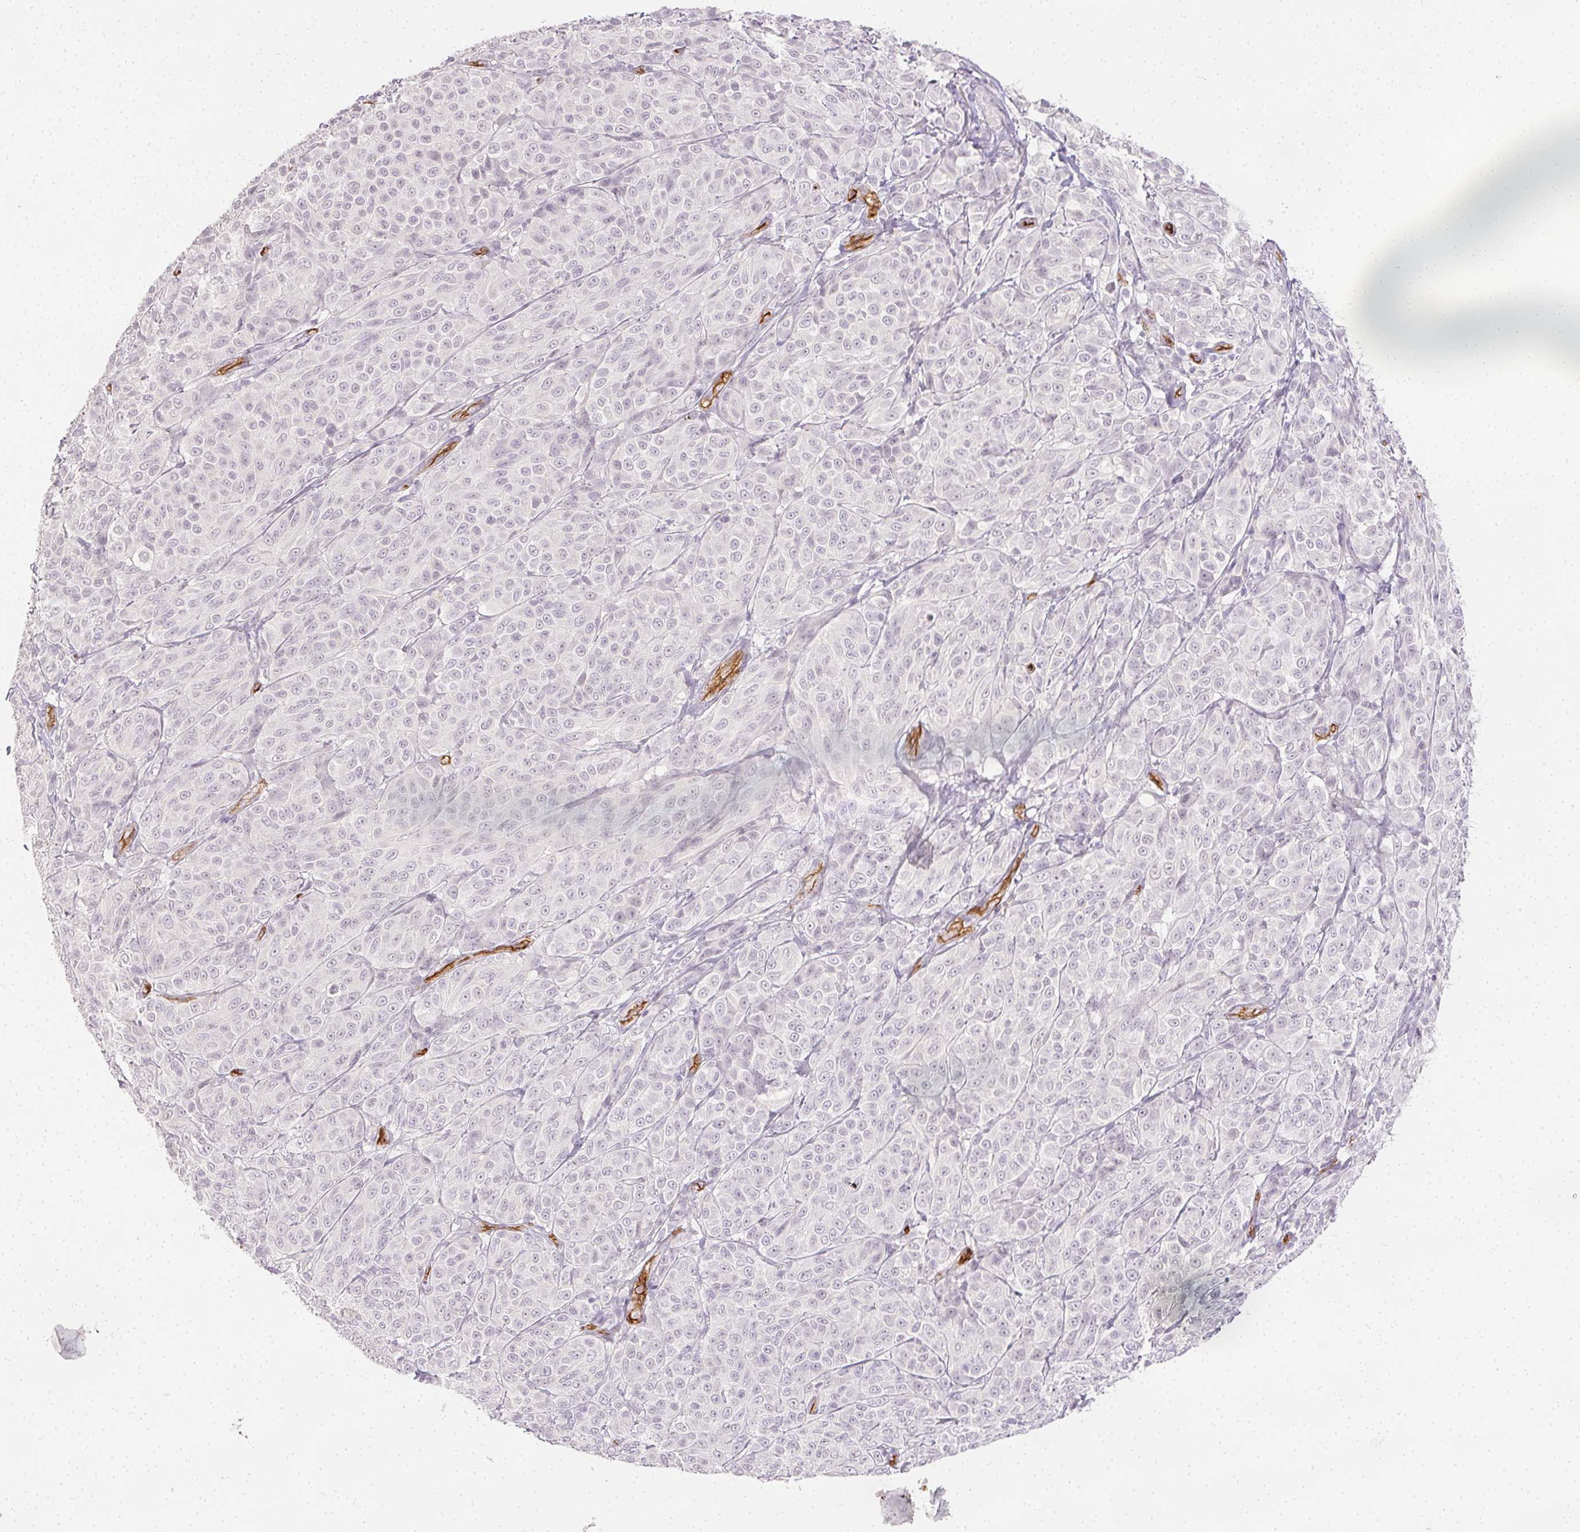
{"staining": {"intensity": "negative", "quantity": "none", "location": "none"}, "tissue": "melanoma", "cell_type": "Tumor cells", "image_type": "cancer", "snomed": [{"axis": "morphology", "description": "Malignant melanoma, NOS"}, {"axis": "topography", "description": "Skin"}], "caption": "DAB immunohistochemical staining of human melanoma shows no significant expression in tumor cells.", "gene": "PODXL", "patient": {"sex": "male", "age": 89}}